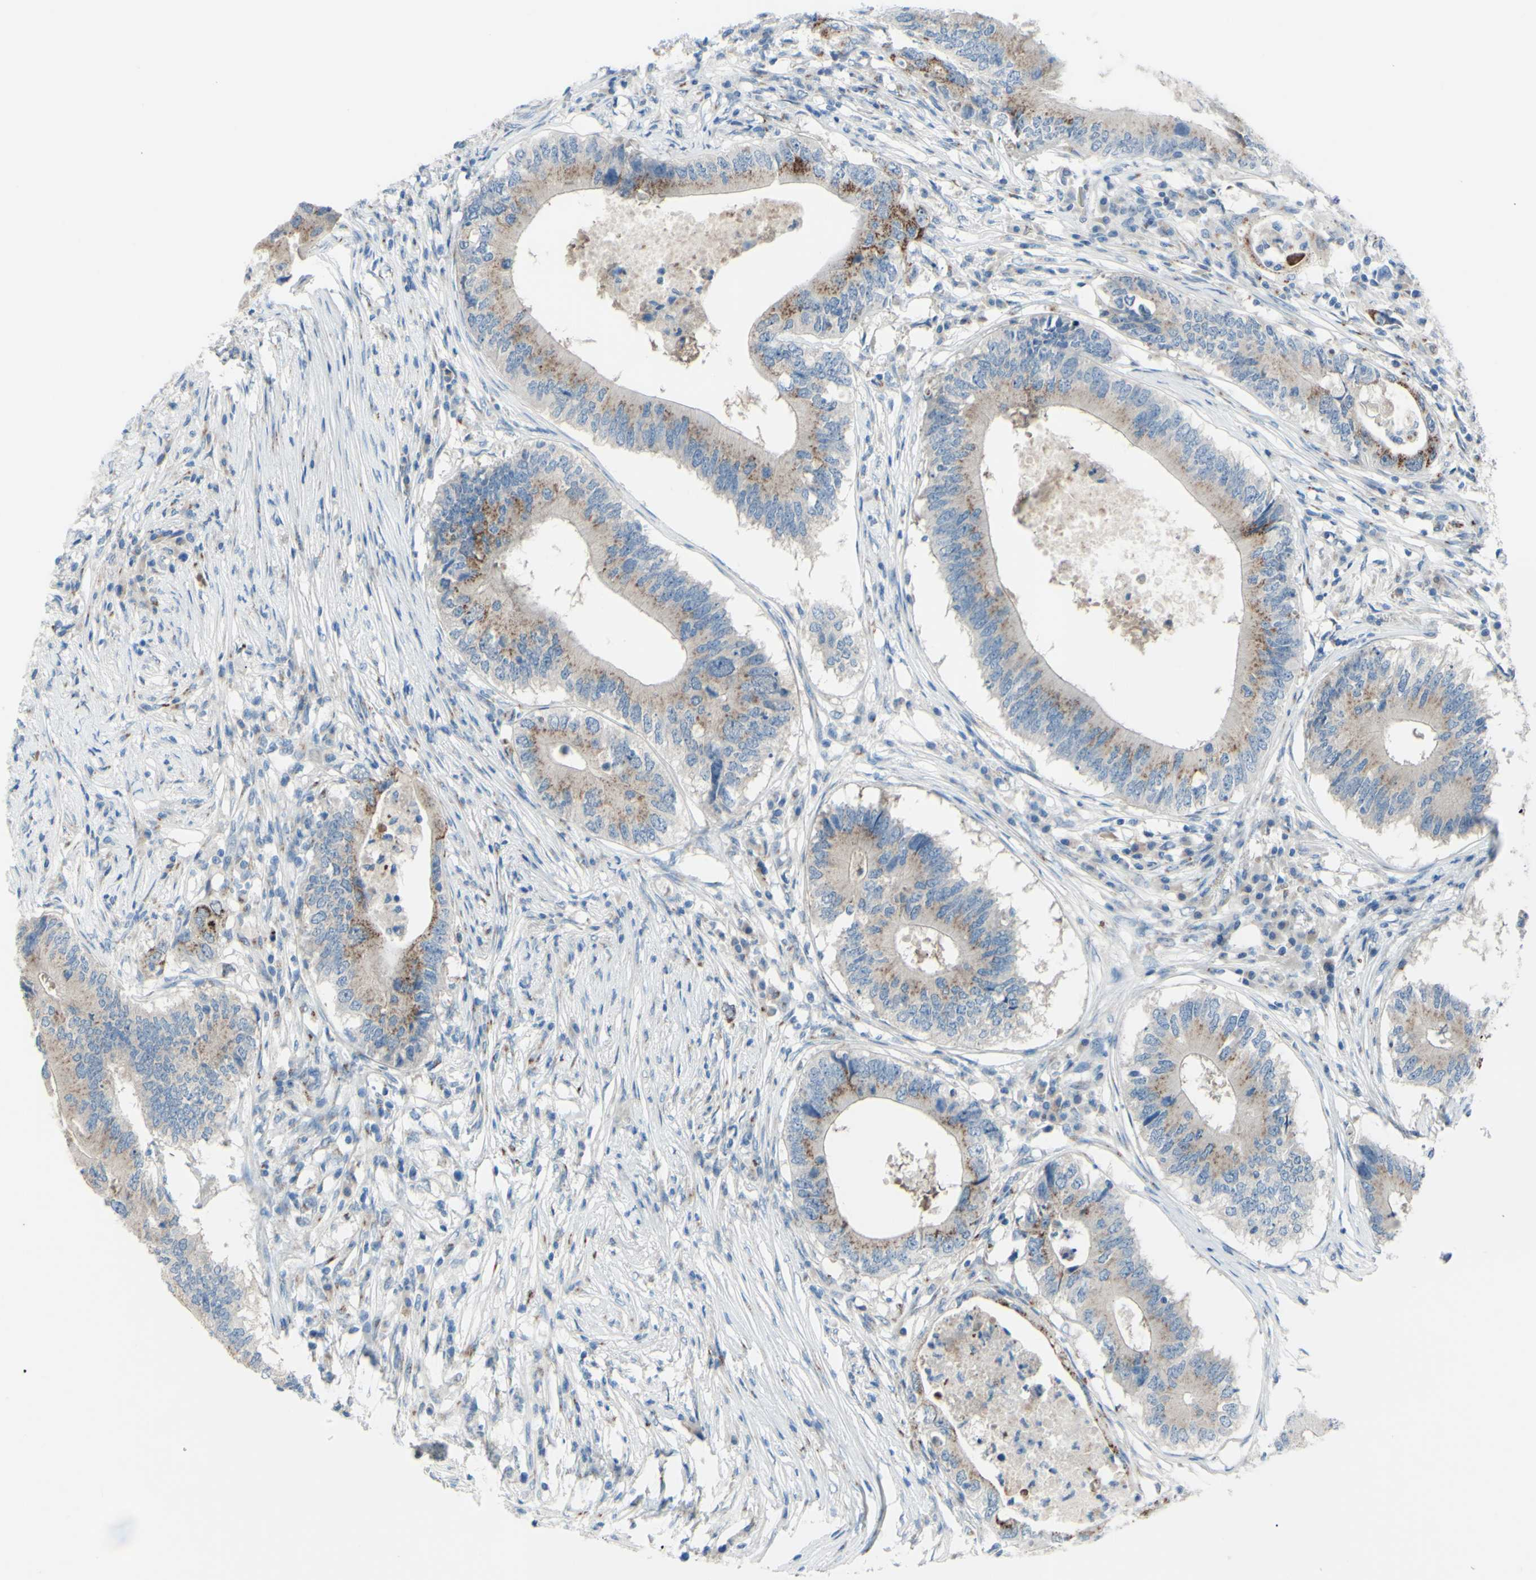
{"staining": {"intensity": "moderate", "quantity": ">75%", "location": "cytoplasmic/membranous"}, "tissue": "colorectal cancer", "cell_type": "Tumor cells", "image_type": "cancer", "snomed": [{"axis": "morphology", "description": "Adenocarcinoma, NOS"}, {"axis": "topography", "description": "Colon"}], "caption": "An immunohistochemistry (IHC) histopathology image of tumor tissue is shown. Protein staining in brown labels moderate cytoplasmic/membranous positivity in colorectal adenocarcinoma within tumor cells.", "gene": "B4GALT1", "patient": {"sex": "male", "age": 71}}